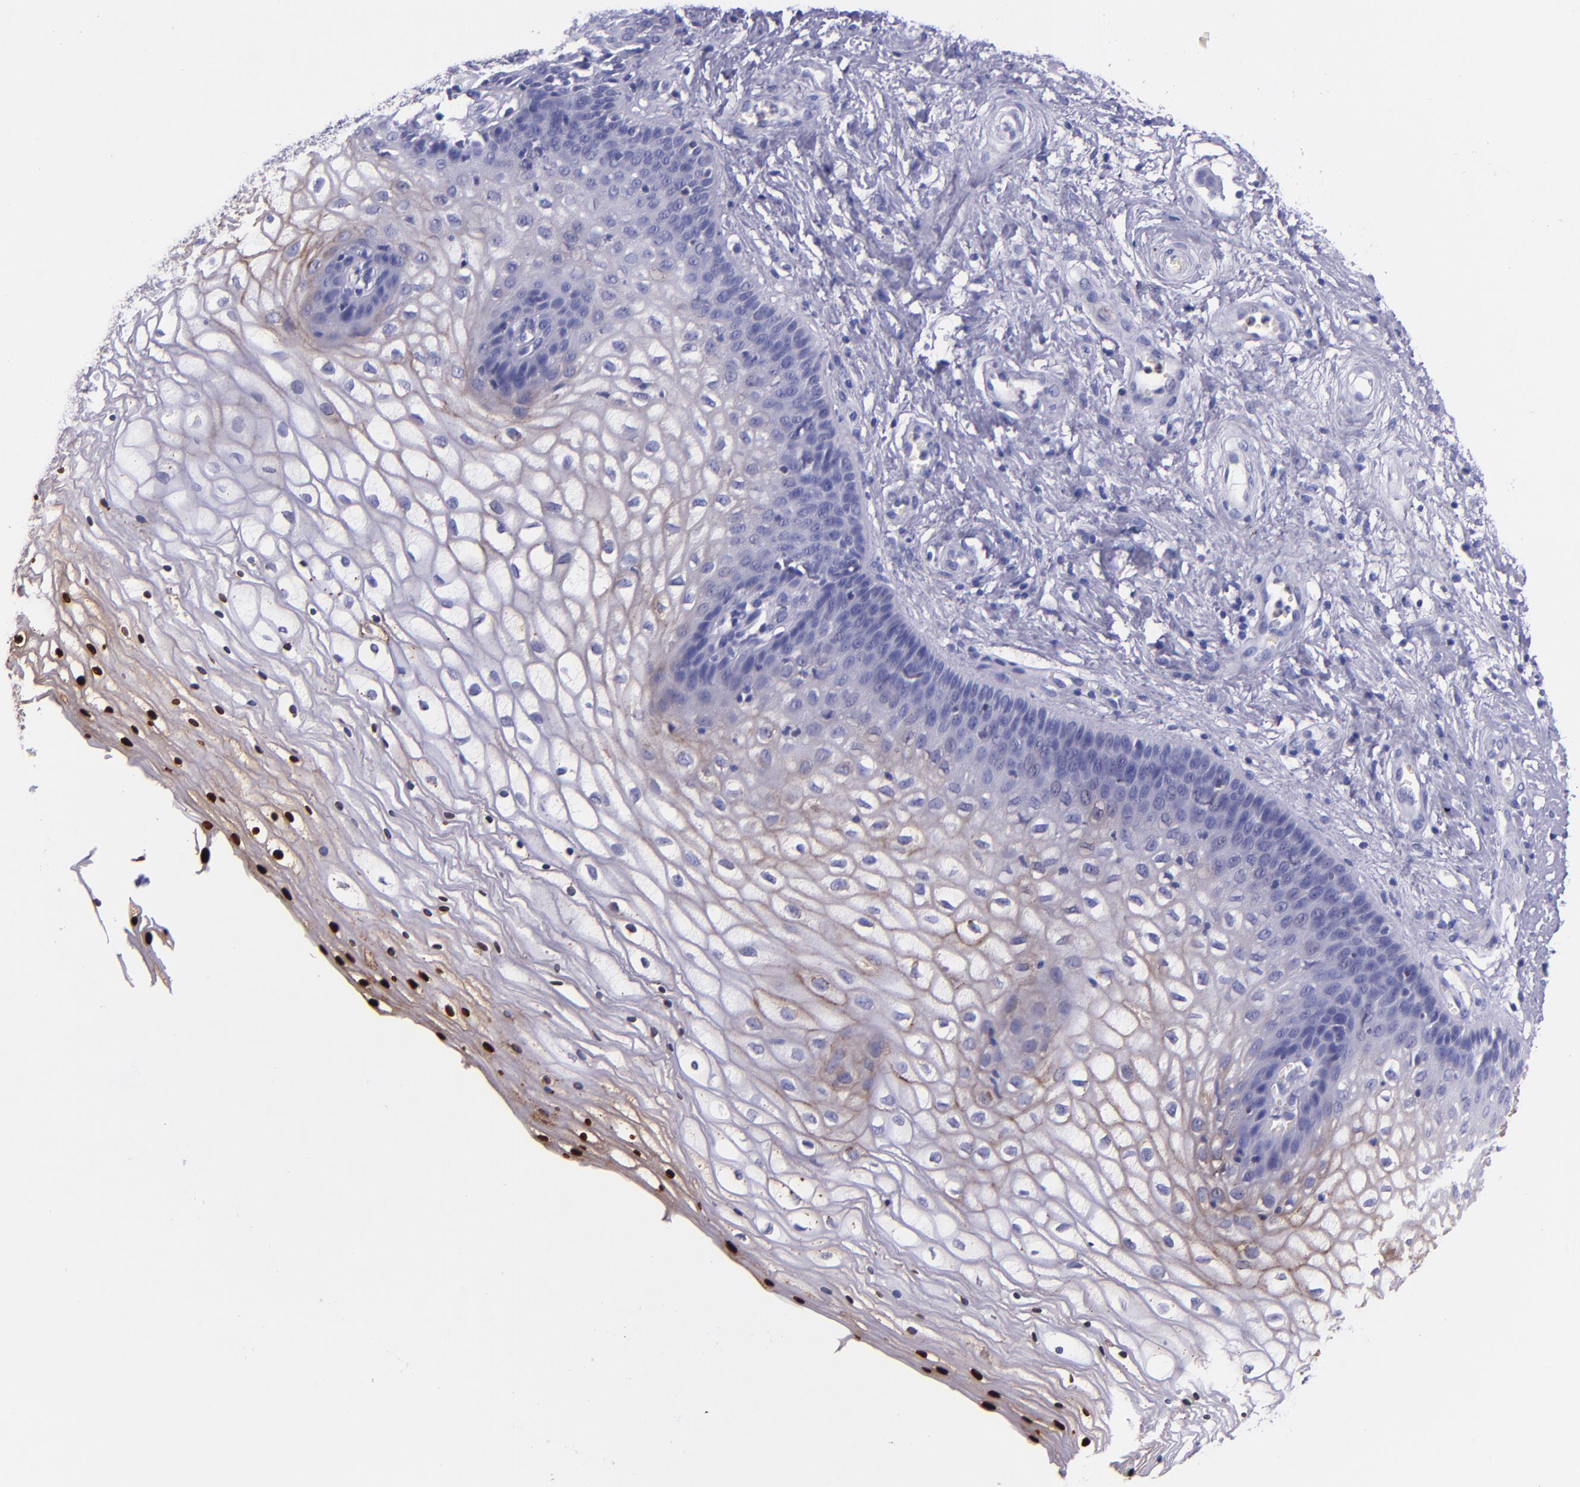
{"staining": {"intensity": "weak", "quantity": "<25%", "location": "cytoplasmic/membranous"}, "tissue": "vagina", "cell_type": "Squamous epithelial cells", "image_type": "normal", "snomed": [{"axis": "morphology", "description": "Normal tissue, NOS"}, {"axis": "topography", "description": "Vagina"}], "caption": "The immunohistochemistry (IHC) micrograph has no significant positivity in squamous epithelial cells of vagina.", "gene": "SLPI", "patient": {"sex": "female", "age": 34}}